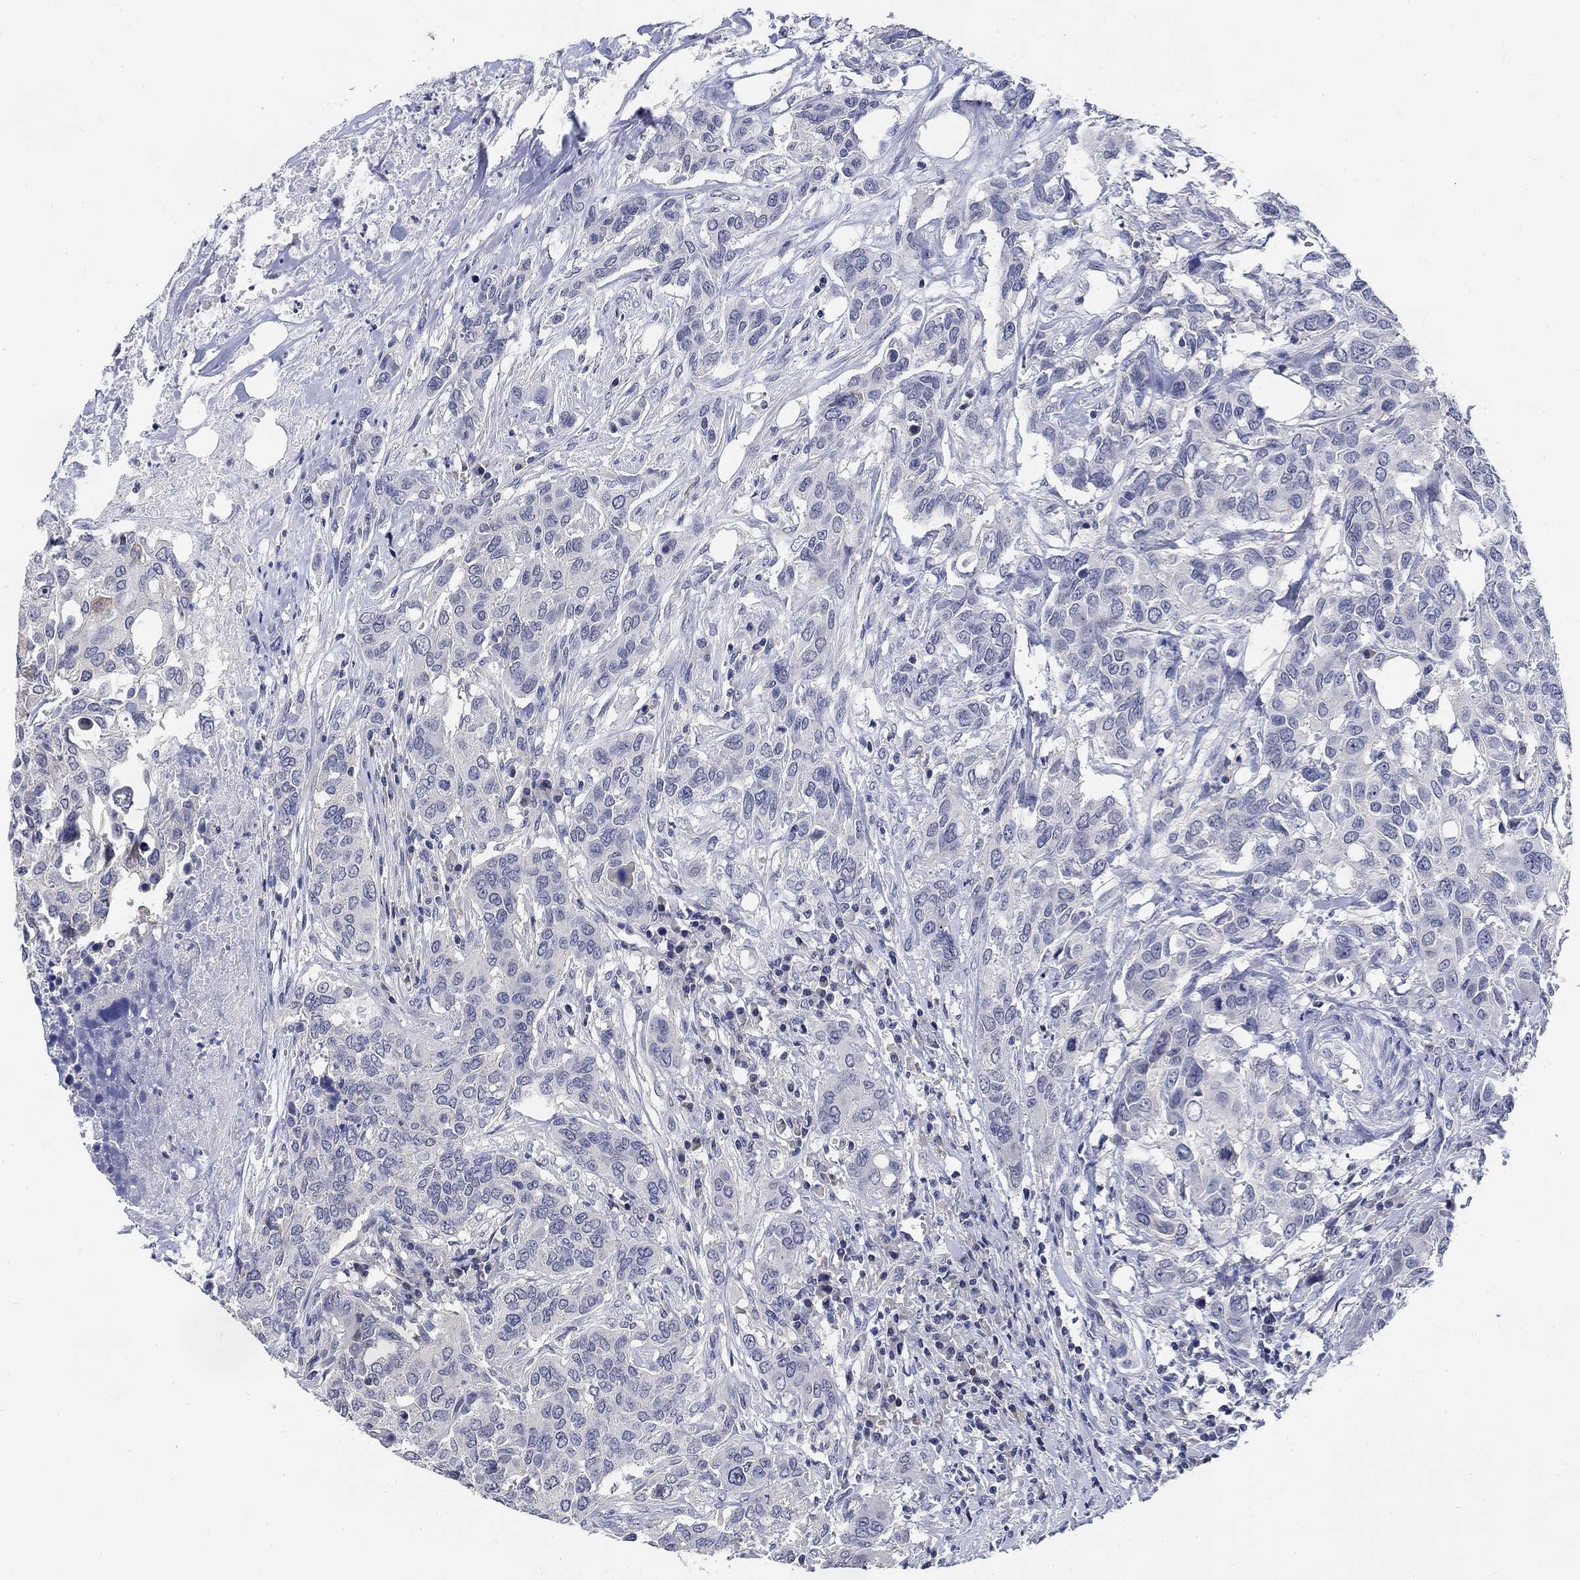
{"staining": {"intensity": "negative", "quantity": "none", "location": "none"}, "tissue": "urothelial cancer", "cell_type": "Tumor cells", "image_type": "cancer", "snomed": [{"axis": "morphology", "description": "Urothelial carcinoma, NOS"}, {"axis": "morphology", "description": "Urothelial carcinoma, High grade"}, {"axis": "topography", "description": "Urinary bladder"}], "caption": "DAB immunohistochemical staining of human urothelial cancer exhibits no significant expression in tumor cells.", "gene": "DAZL", "patient": {"sex": "male", "age": 63}}